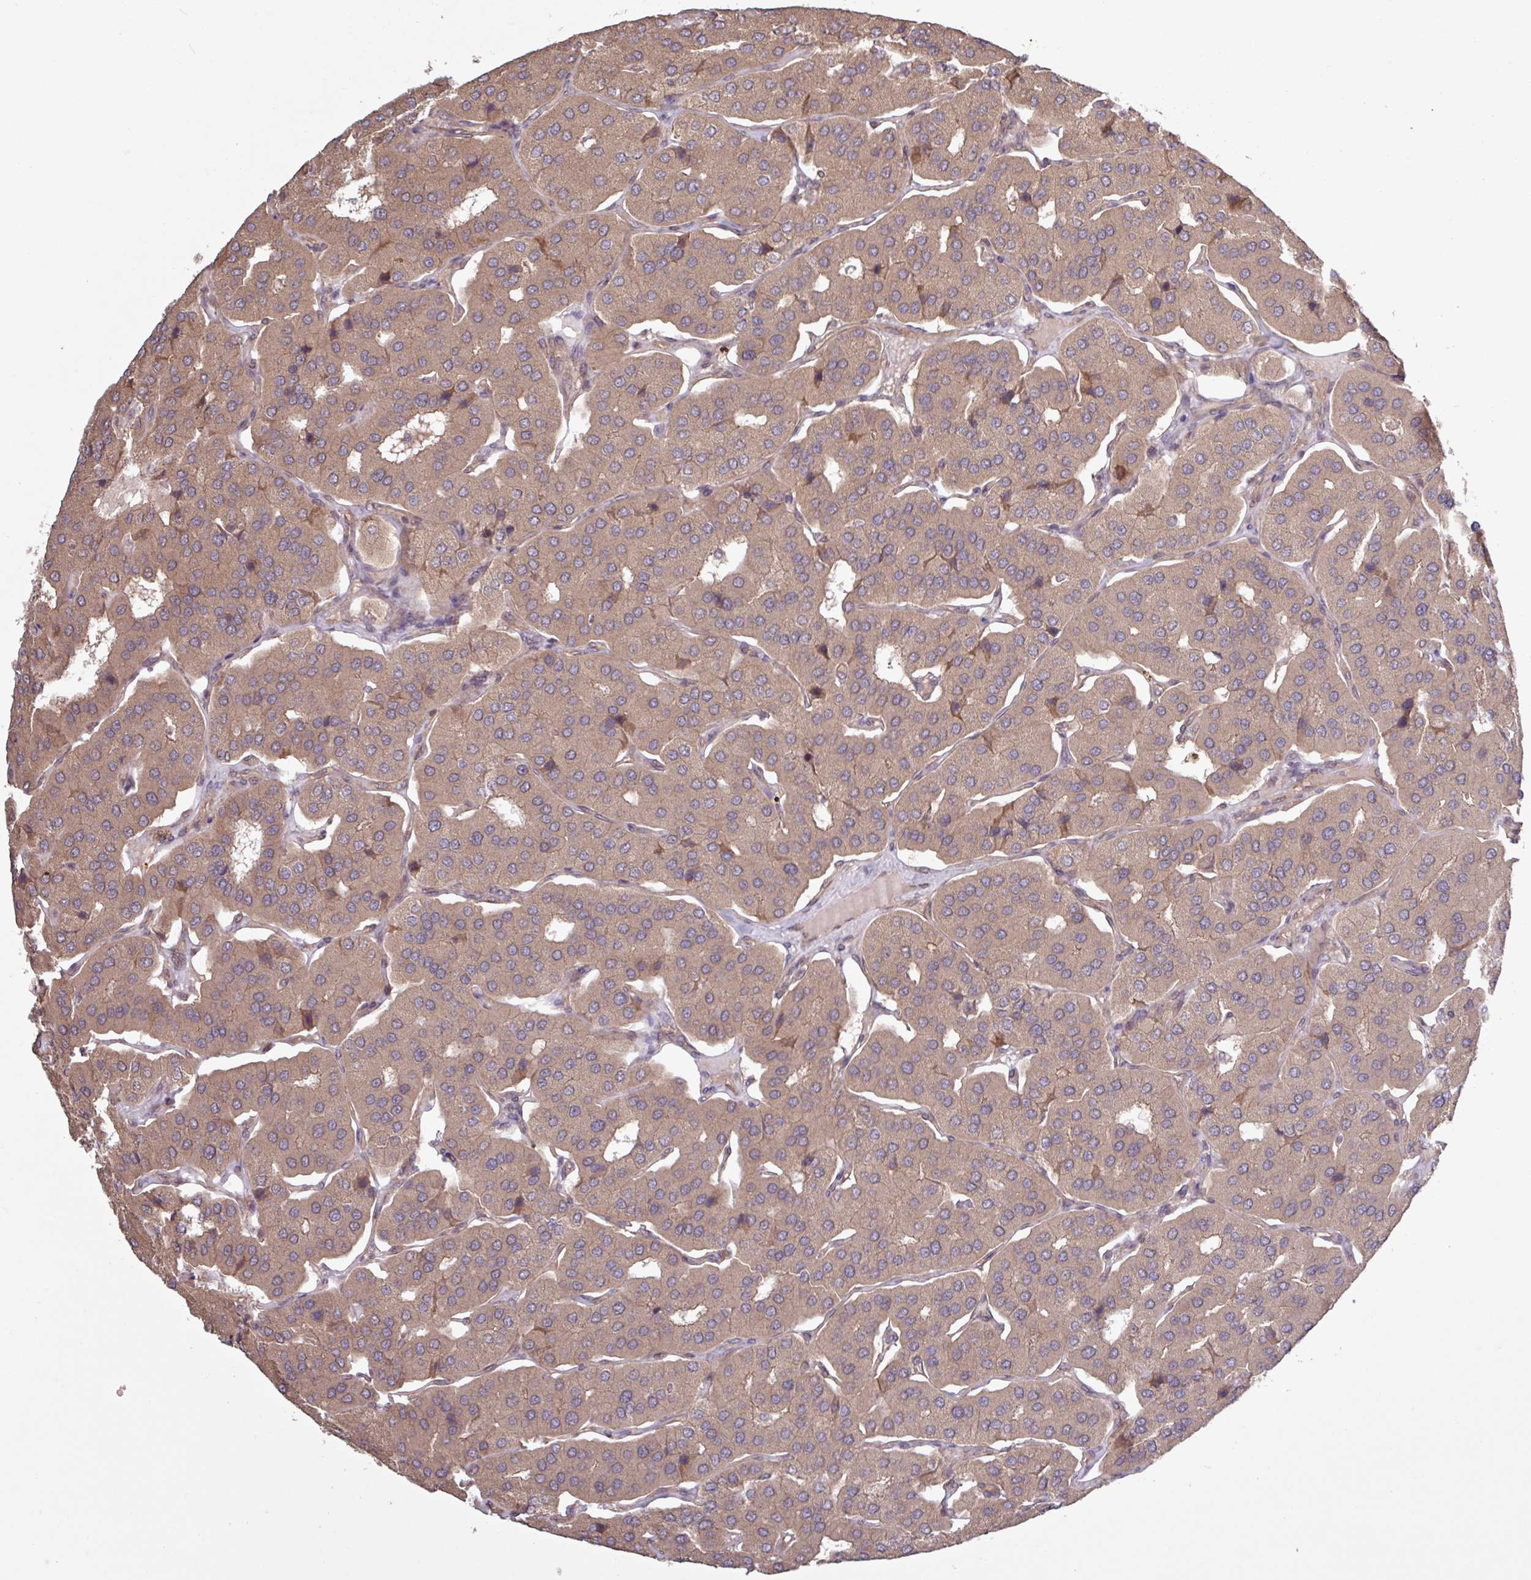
{"staining": {"intensity": "weak", "quantity": ">75%", "location": "cytoplasmic/membranous"}, "tissue": "parathyroid gland", "cell_type": "Glandular cells", "image_type": "normal", "snomed": [{"axis": "morphology", "description": "Normal tissue, NOS"}, {"axis": "morphology", "description": "Adenoma, NOS"}, {"axis": "topography", "description": "Parathyroid gland"}], "caption": "A low amount of weak cytoplasmic/membranous expression is identified in about >75% of glandular cells in benign parathyroid gland. (DAB (3,3'-diaminobenzidine) IHC with brightfield microscopy, high magnification).", "gene": "TRABD2A", "patient": {"sex": "female", "age": 86}}